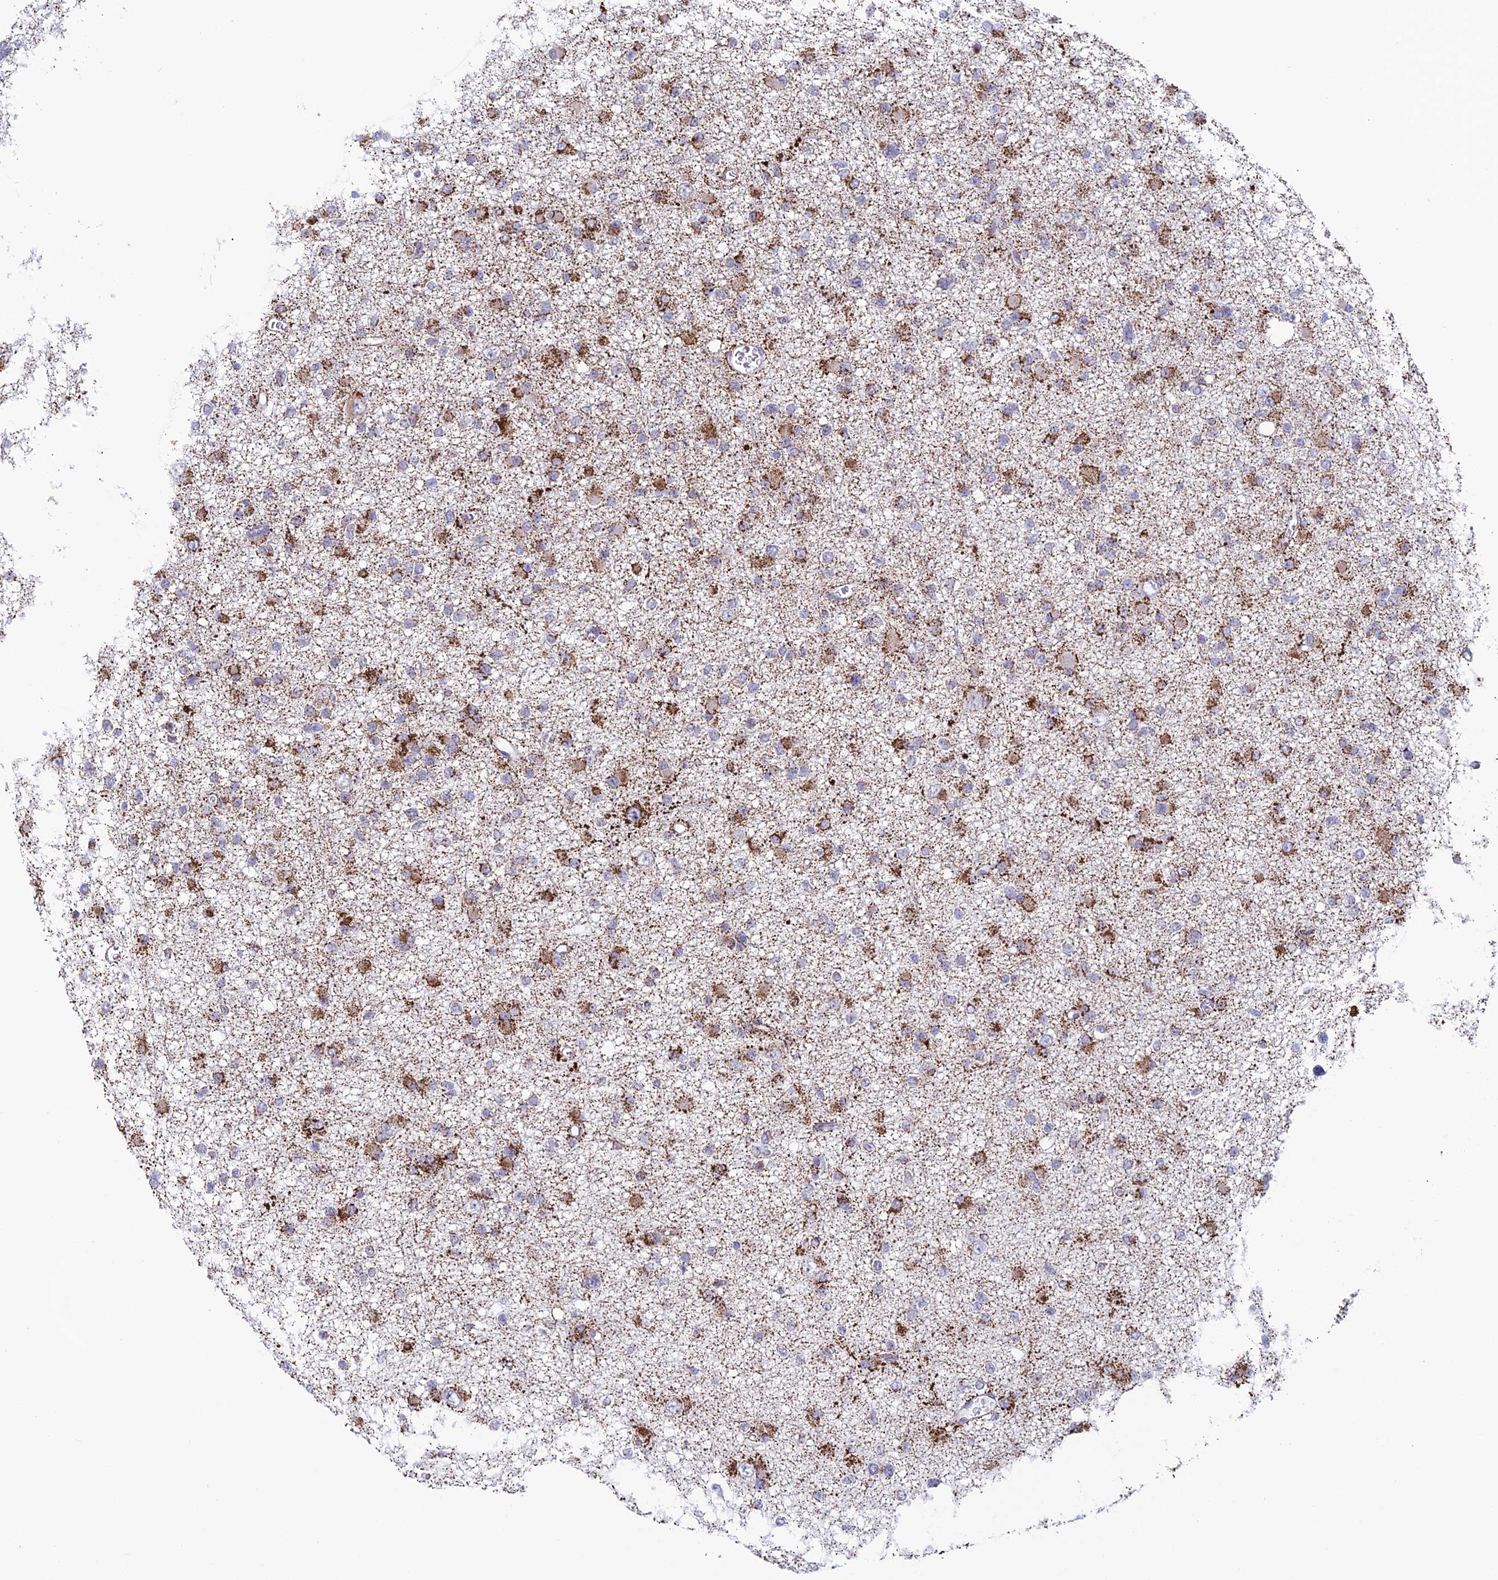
{"staining": {"intensity": "moderate", "quantity": ">75%", "location": "cytoplasmic/membranous"}, "tissue": "glioma", "cell_type": "Tumor cells", "image_type": "cancer", "snomed": [{"axis": "morphology", "description": "Glioma, malignant, Low grade"}, {"axis": "topography", "description": "Brain"}], "caption": "Immunohistochemical staining of human glioma displays moderate cytoplasmic/membranous protein expression in about >75% of tumor cells.", "gene": "ZNG1B", "patient": {"sex": "female", "age": 22}}